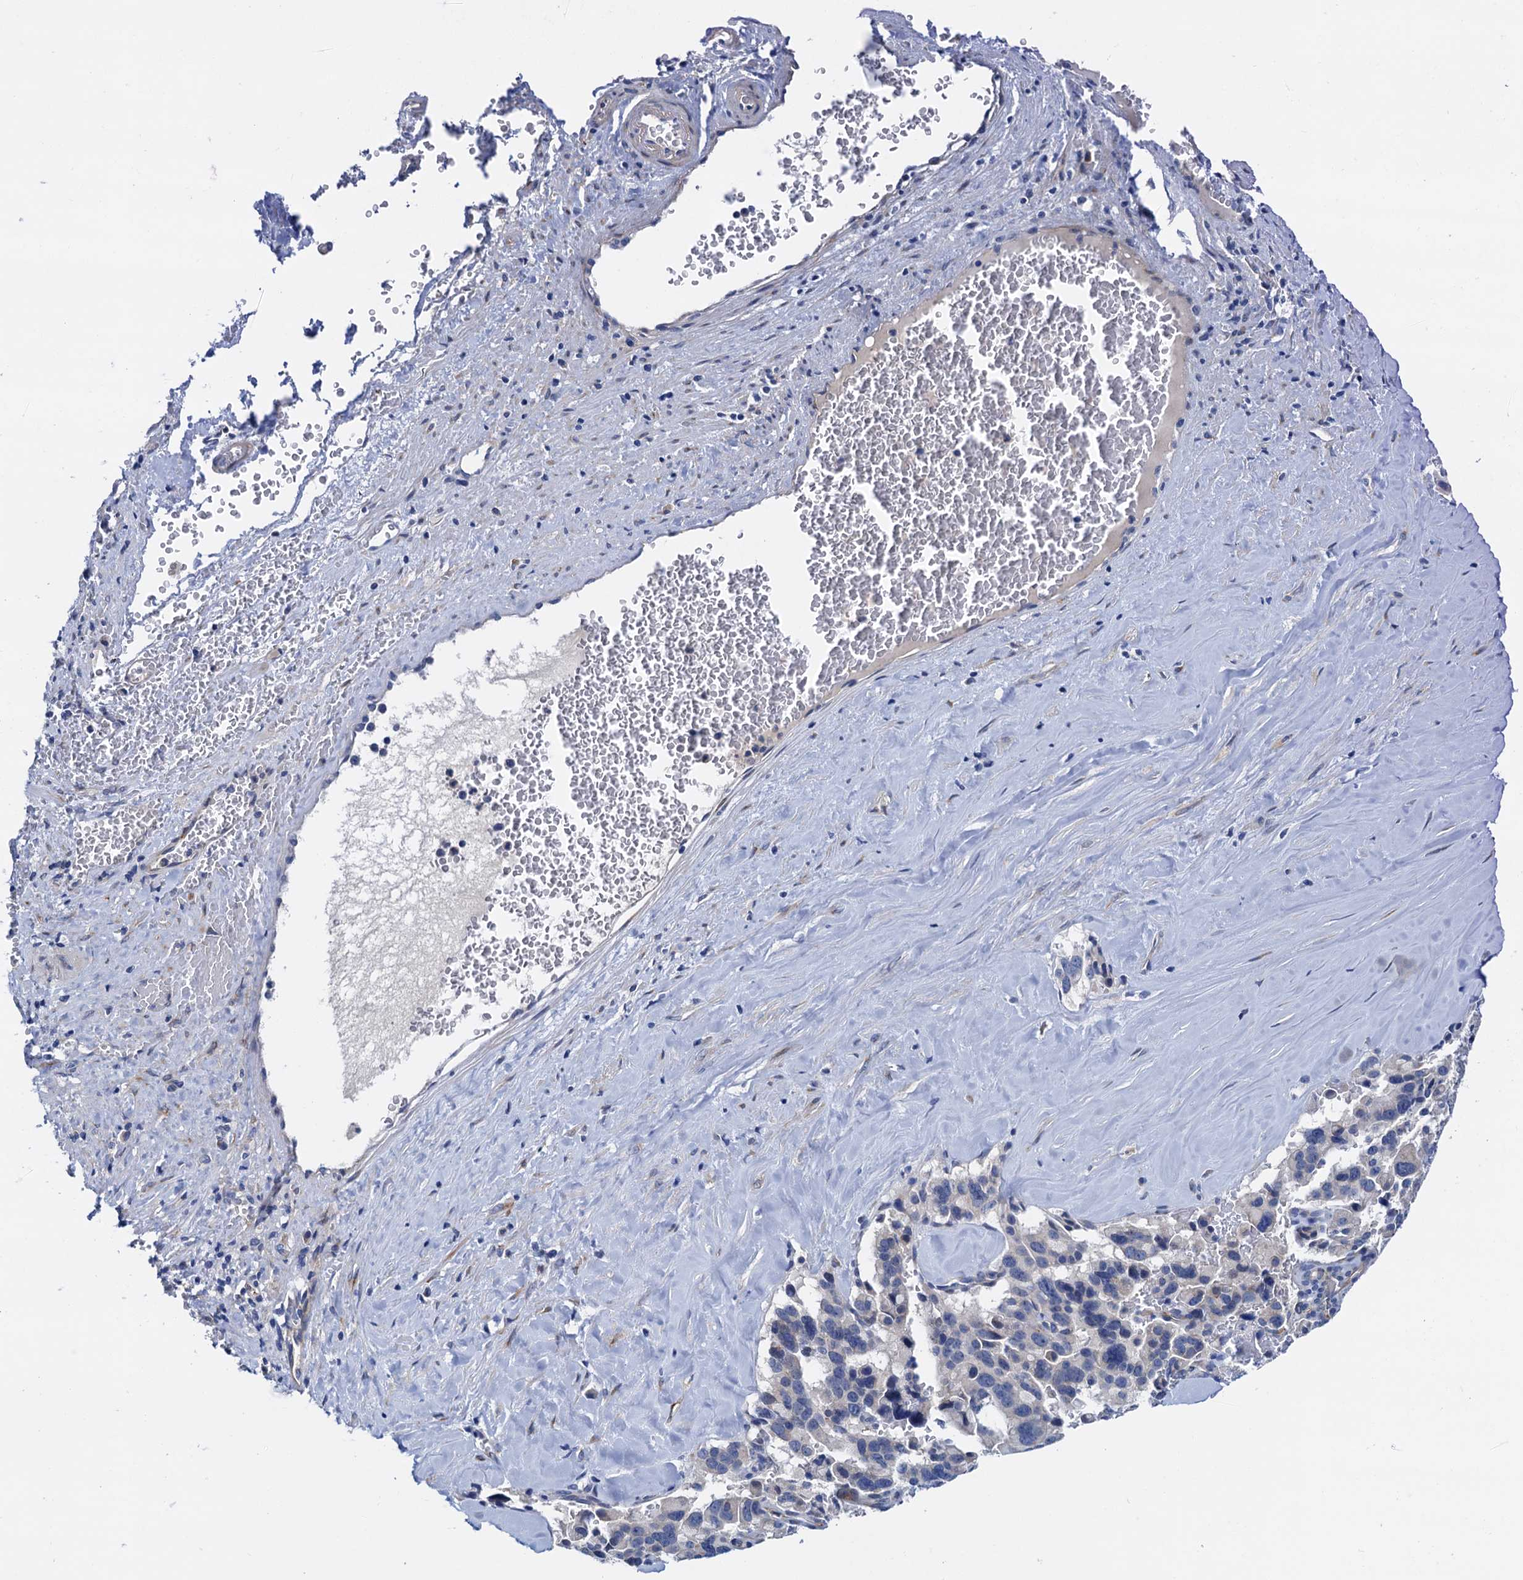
{"staining": {"intensity": "negative", "quantity": "none", "location": "none"}, "tissue": "pancreatic cancer", "cell_type": "Tumor cells", "image_type": "cancer", "snomed": [{"axis": "morphology", "description": "Adenocarcinoma, NOS"}, {"axis": "topography", "description": "Pancreas"}], "caption": "The micrograph exhibits no significant expression in tumor cells of adenocarcinoma (pancreatic).", "gene": "RASSF9", "patient": {"sex": "male", "age": 65}}